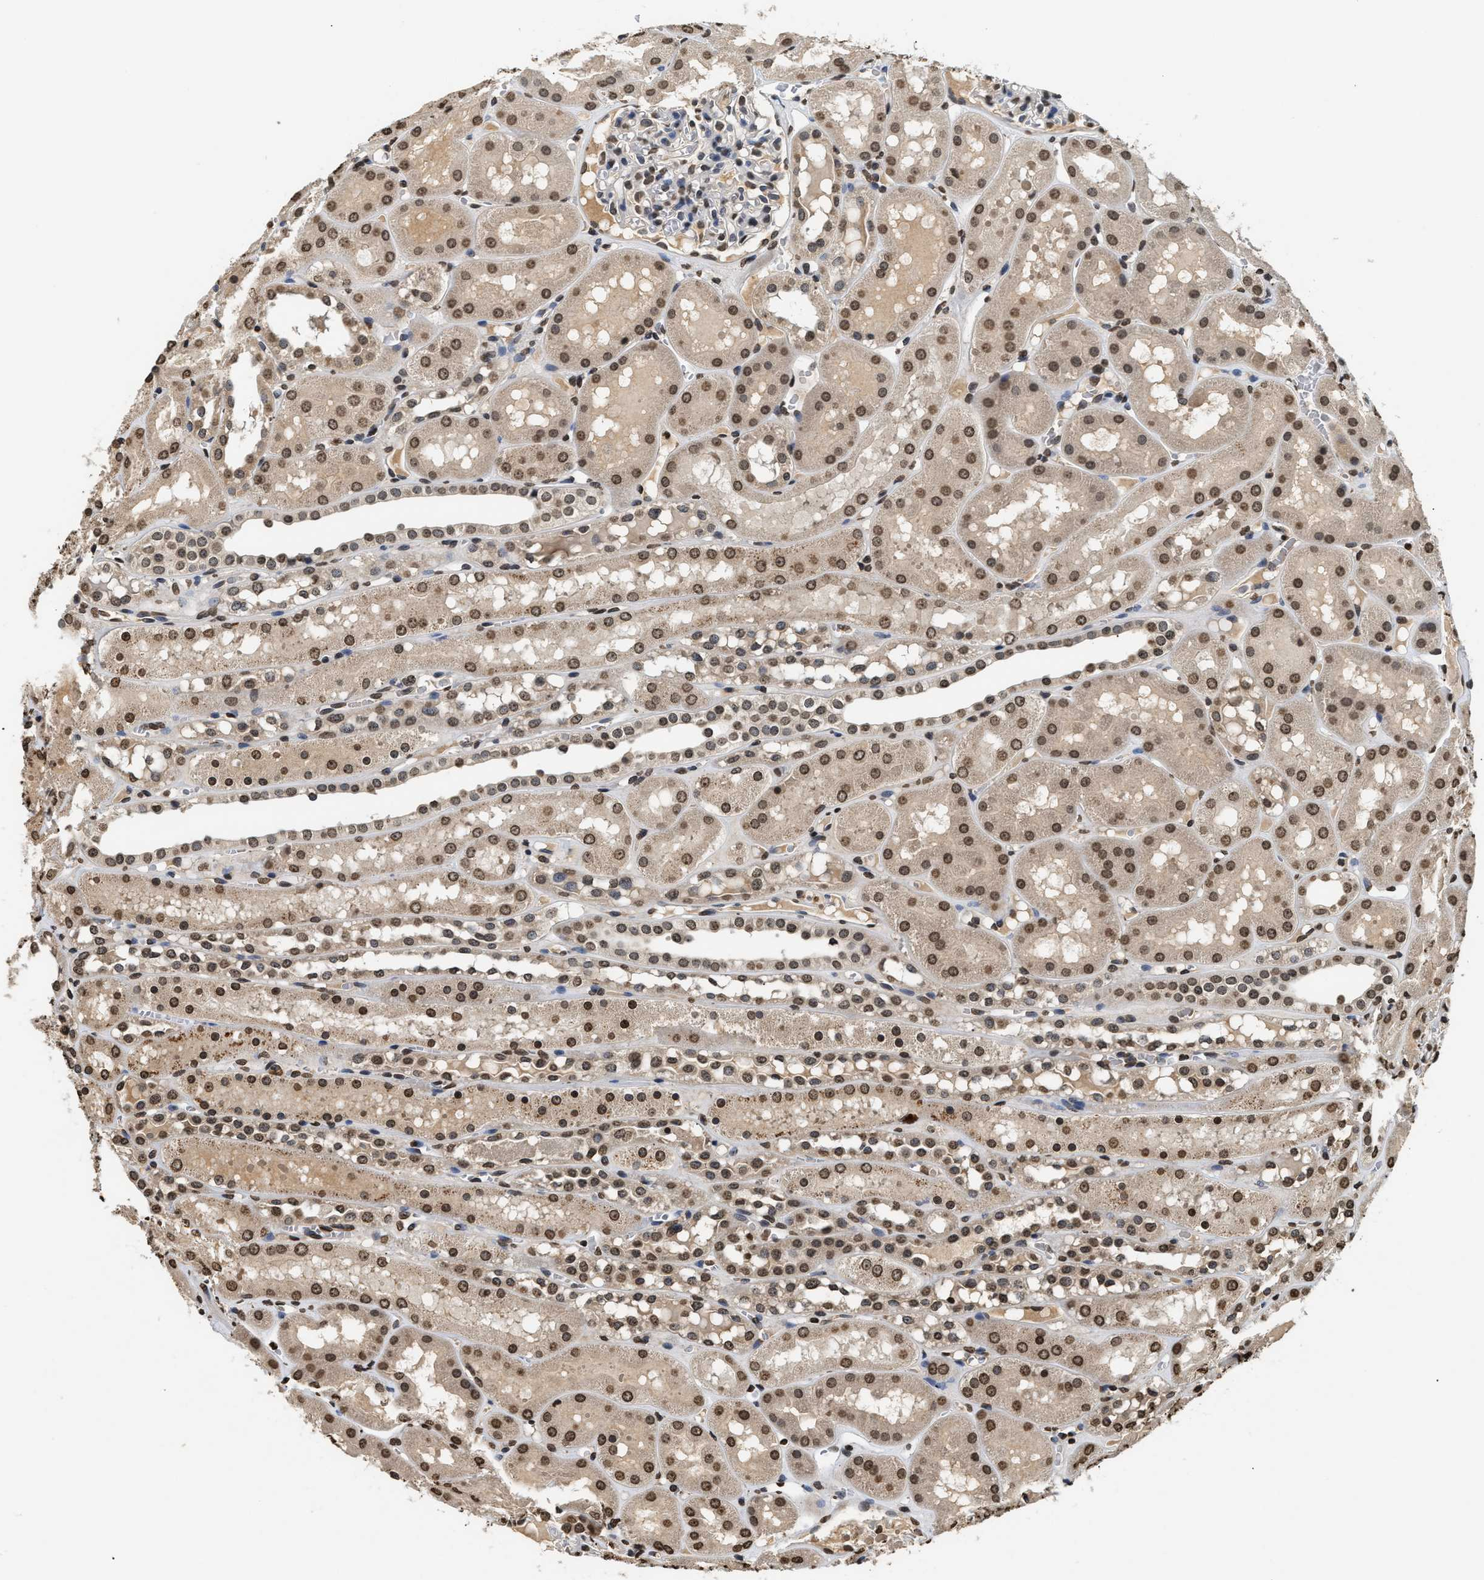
{"staining": {"intensity": "moderate", "quantity": "25%-75%", "location": "nuclear"}, "tissue": "kidney", "cell_type": "Cells in glomeruli", "image_type": "normal", "snomed": [{"axis": "morphology", "description": "Normal tissue, NOS"}, {"axis": "topography", "description": "Kidney"}, {"axis": "topography", "description": "Urinary bladder"}], "caption": "This is an image of immunohistochemistry staining of unremarkable kidney, which shows moderate positivity in the nuclear of cells in glomeruli.", "gene": "DNASE1L3", "patient": {"sex": "male", "age": 16}}